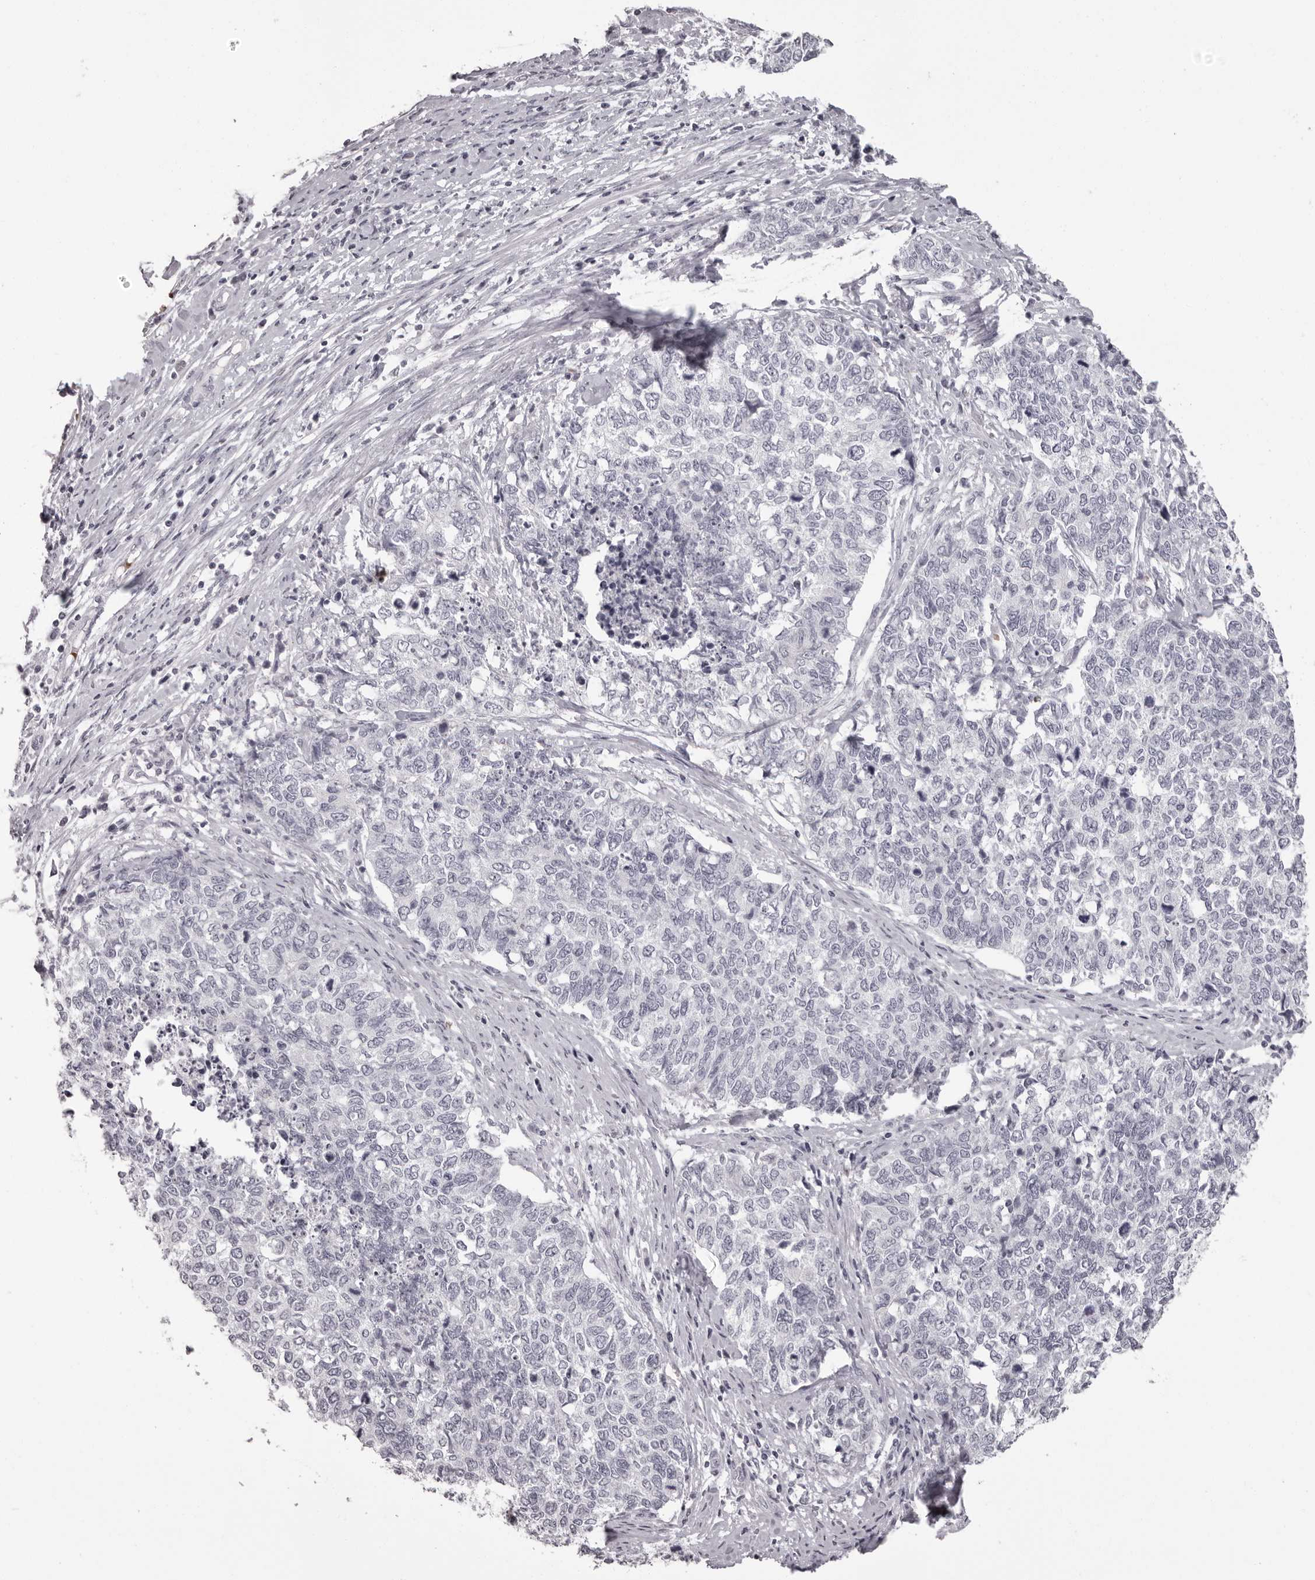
{"staining": {"intensity": "negative", "quantity": "none", "location": "none"}, "tissue": "cervical cancer", "cell_type": "Tumor cells", "image_type": "cancer", "snomed": [{"axis": "morphology", "description": "Squamous cell carcinoma, NOS"}, {"axis": "topography", "description": "Cervix"}], "caption": "Immunohistochemical staining of squamous cell carcinoma (cervical) demonstrates no significant positivity in tumor cells.", "gene": "C8orf74", "patient": {"sex": "female", "age": 63}}